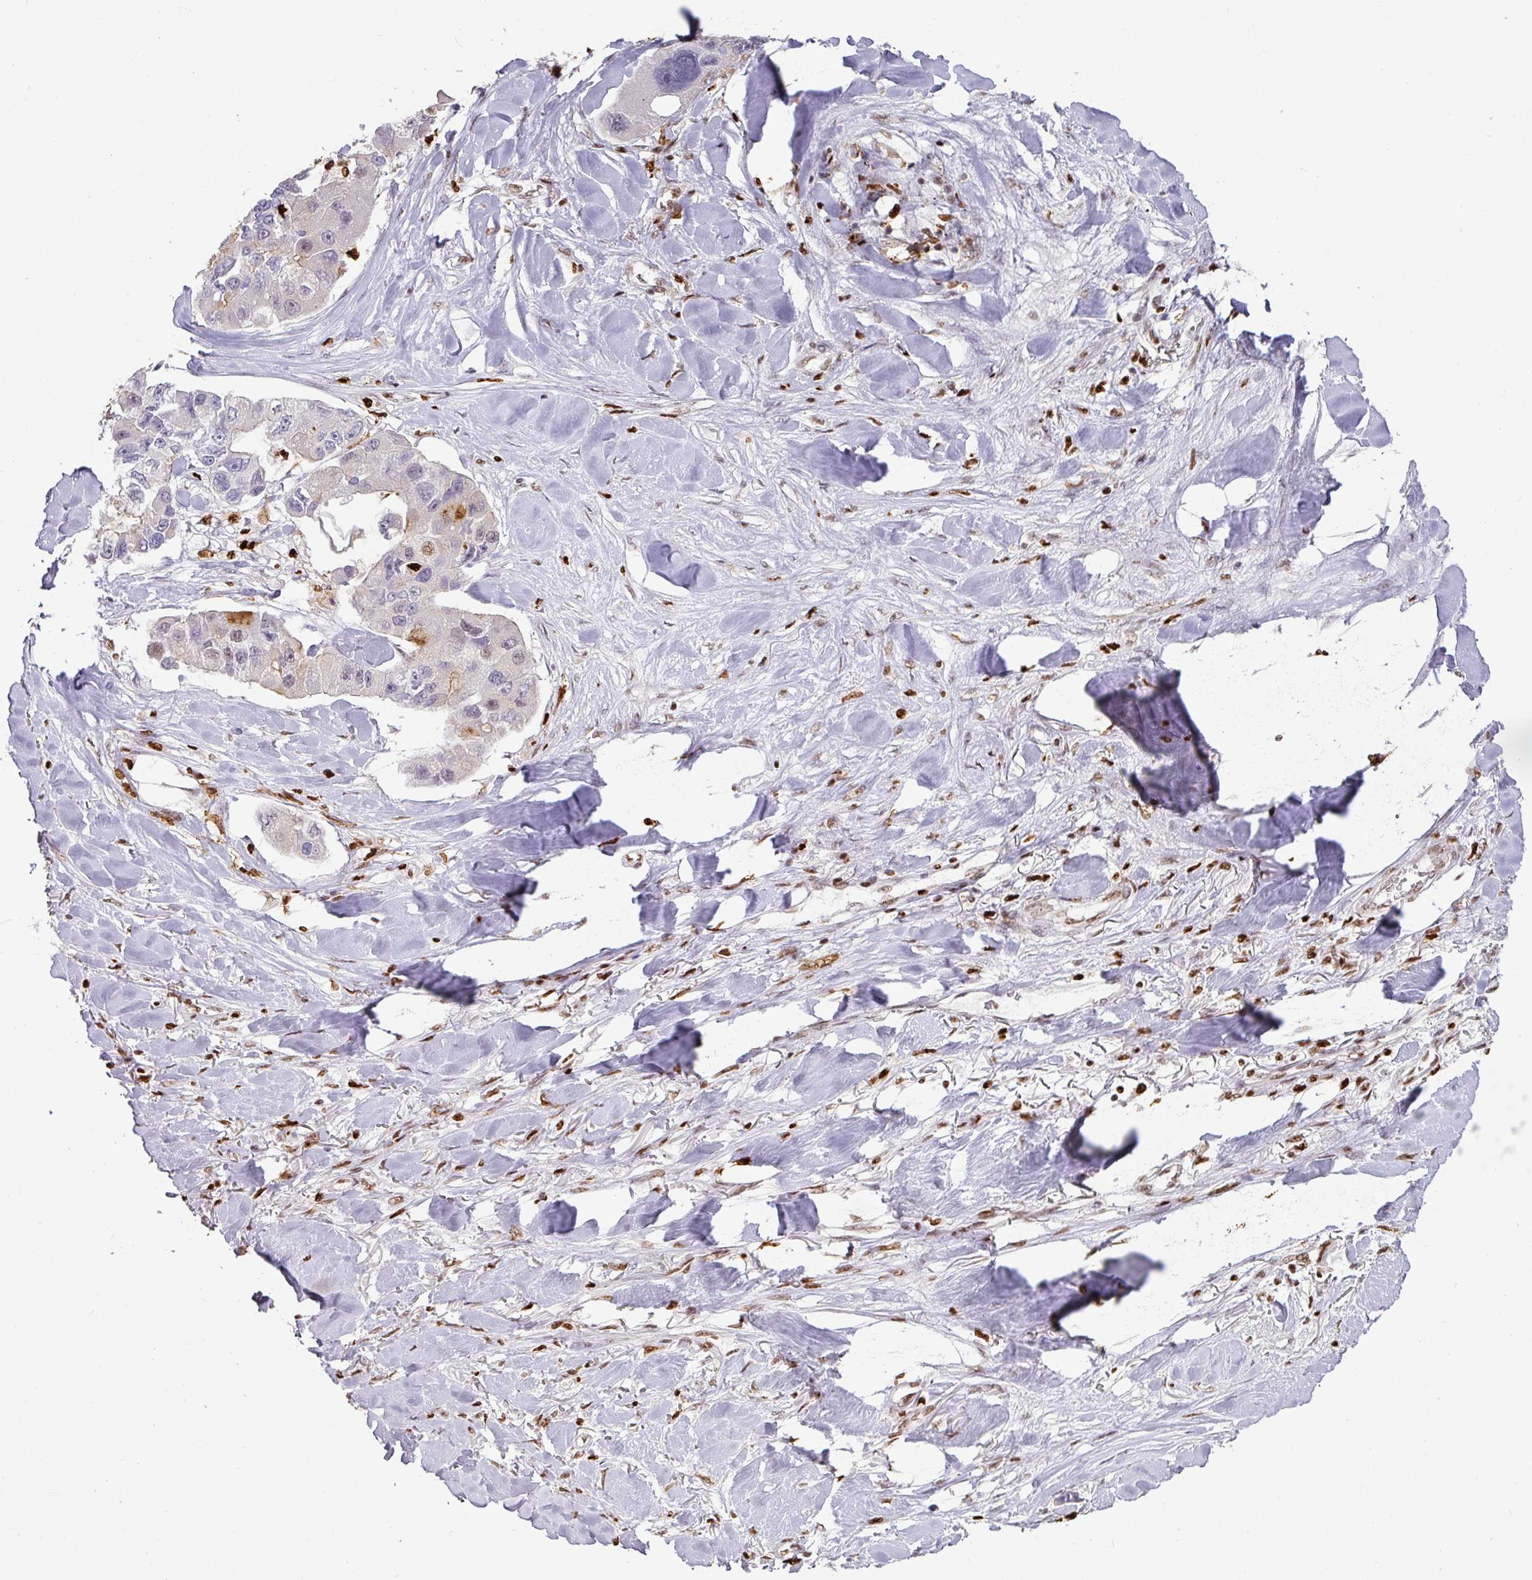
{"staining": {"intensity": "negative", "quantity": "none", "location": "none"}, "tissue": "lung cancer", "cell_type": "Tumor cells", "image_type": "cancer", "snomed": [{"axis": "morphology", "description": "Adenocarcinoma, NOS"}, {"axis": "topography", "description": "Lung"}], "caption": "This is an immunohistochemistry (IHC) histopathology image of human lung cancer. There is no expression in tumor cells.", "gene": "SAMHD1", "patient": {"sex": "female", "age": 54}}